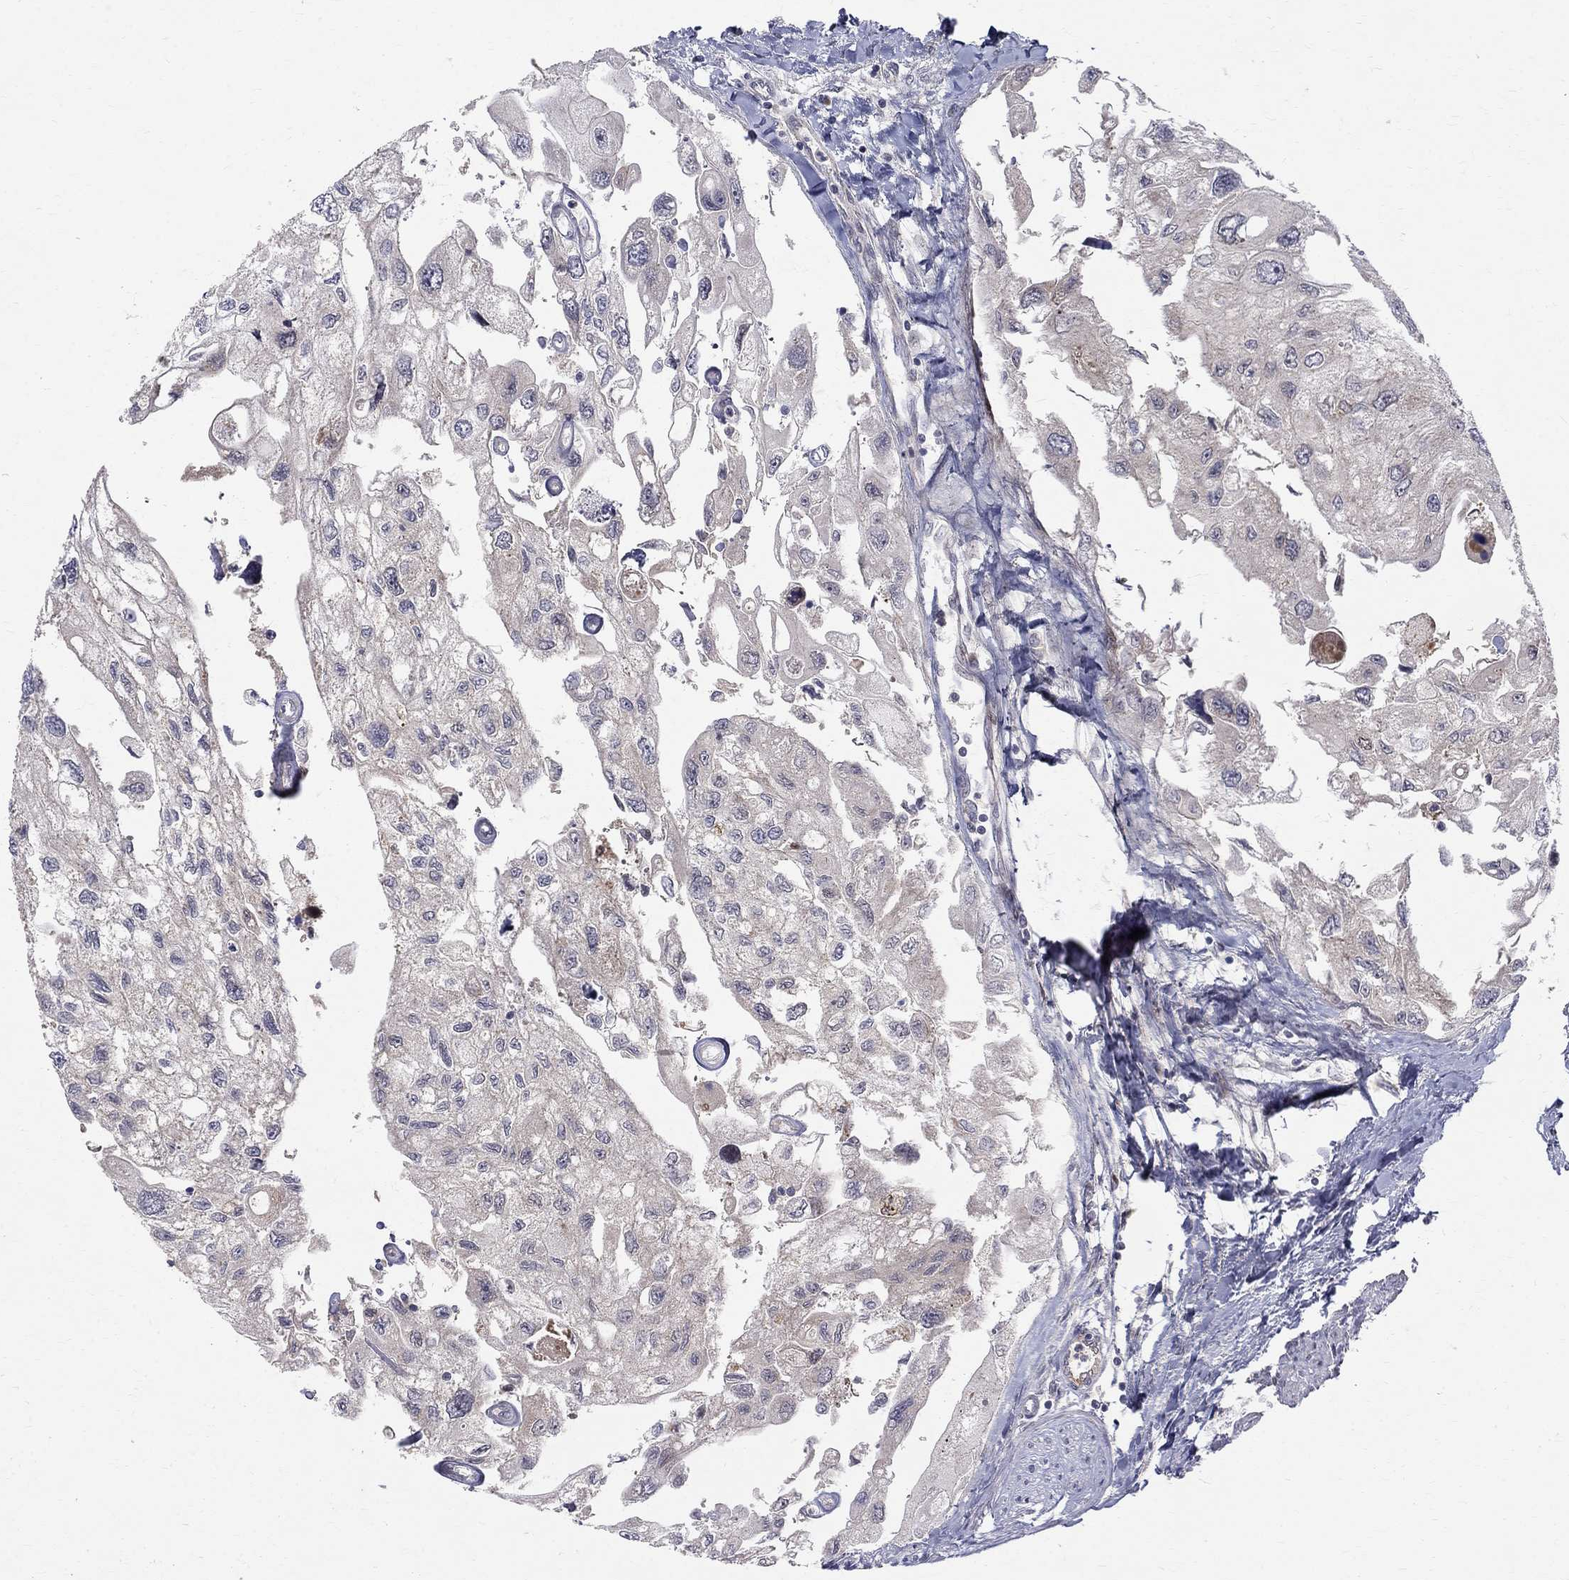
{"staining": {"intensity": "negative", "quantity": "none", "location": "none"}, "tissue": "urothelial cancer", "cell_type": "Tumor cells", "image_type": "cancer", "snomed": [{"axis": "morphology", "description": "Urothelial carcinoma, High grade"}, {"axis": "topography", "description": "Urinary bladder"}], "caption": "Tumor cells are negative for protein expression in human urothelial carcinoma (high-grade).", "gene": "WDR19", "patient": {"sex": "male", "age": 59}}